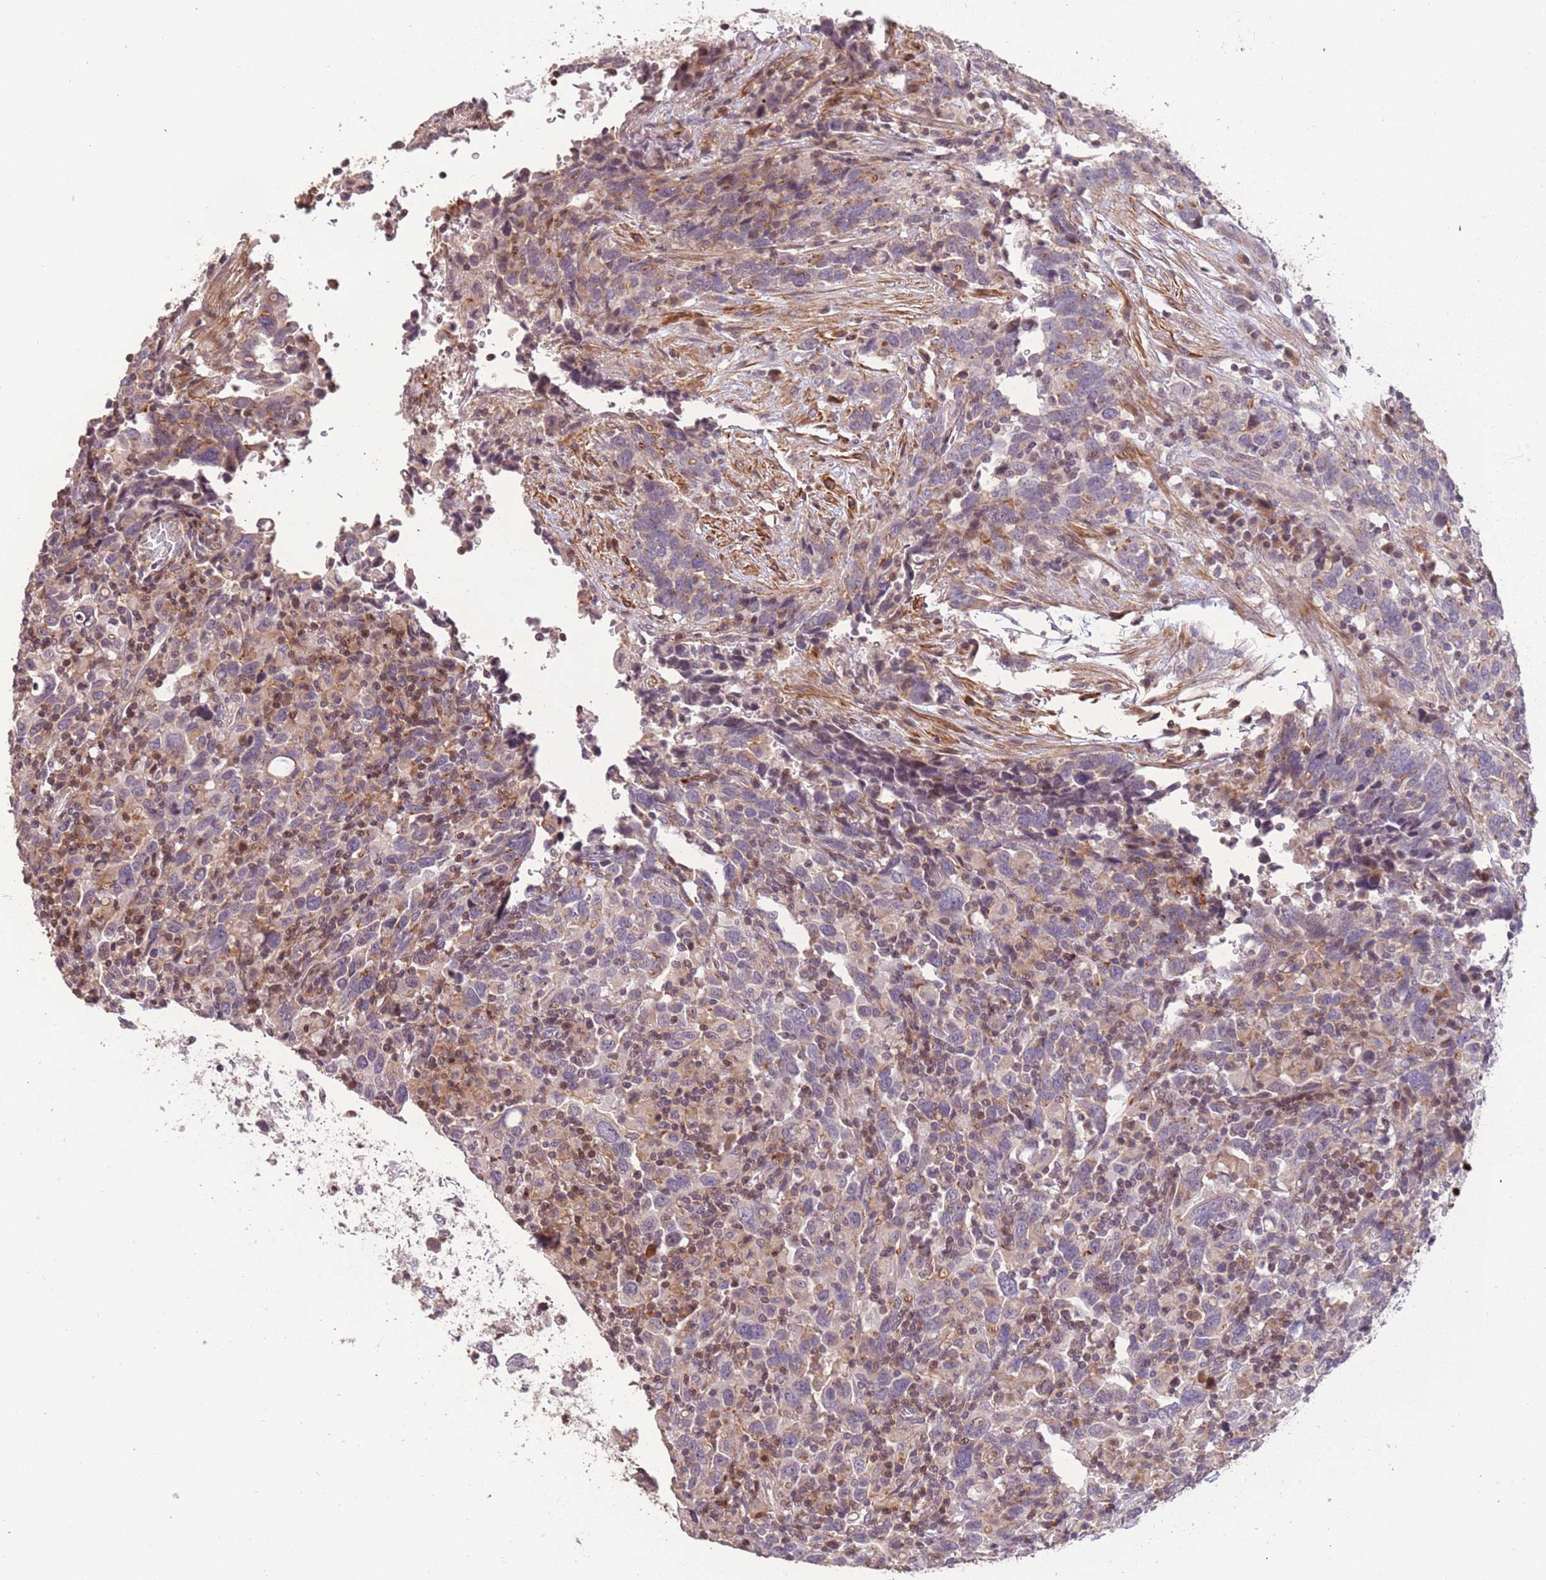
{"staining": {"intensity": "negative", "quantity": "none", "location": "none"}, "tissue": "urothelial cancer", "cell_type": "Tumor cells", "image_type": "cancer", "snomed": [{"axis": "morphology", "description": "Urothelial carcinoma, High grade"}, {"axis": "topography", "description": "Urinary bladder"}], "caption": "Urothelial carcinoma (high-grade) stained for a protein using immunohistochemistry demonstrates no positivity tumor cells.", "gene": "SLC16A4", "patient": {"sex": "male", "age": 61}}